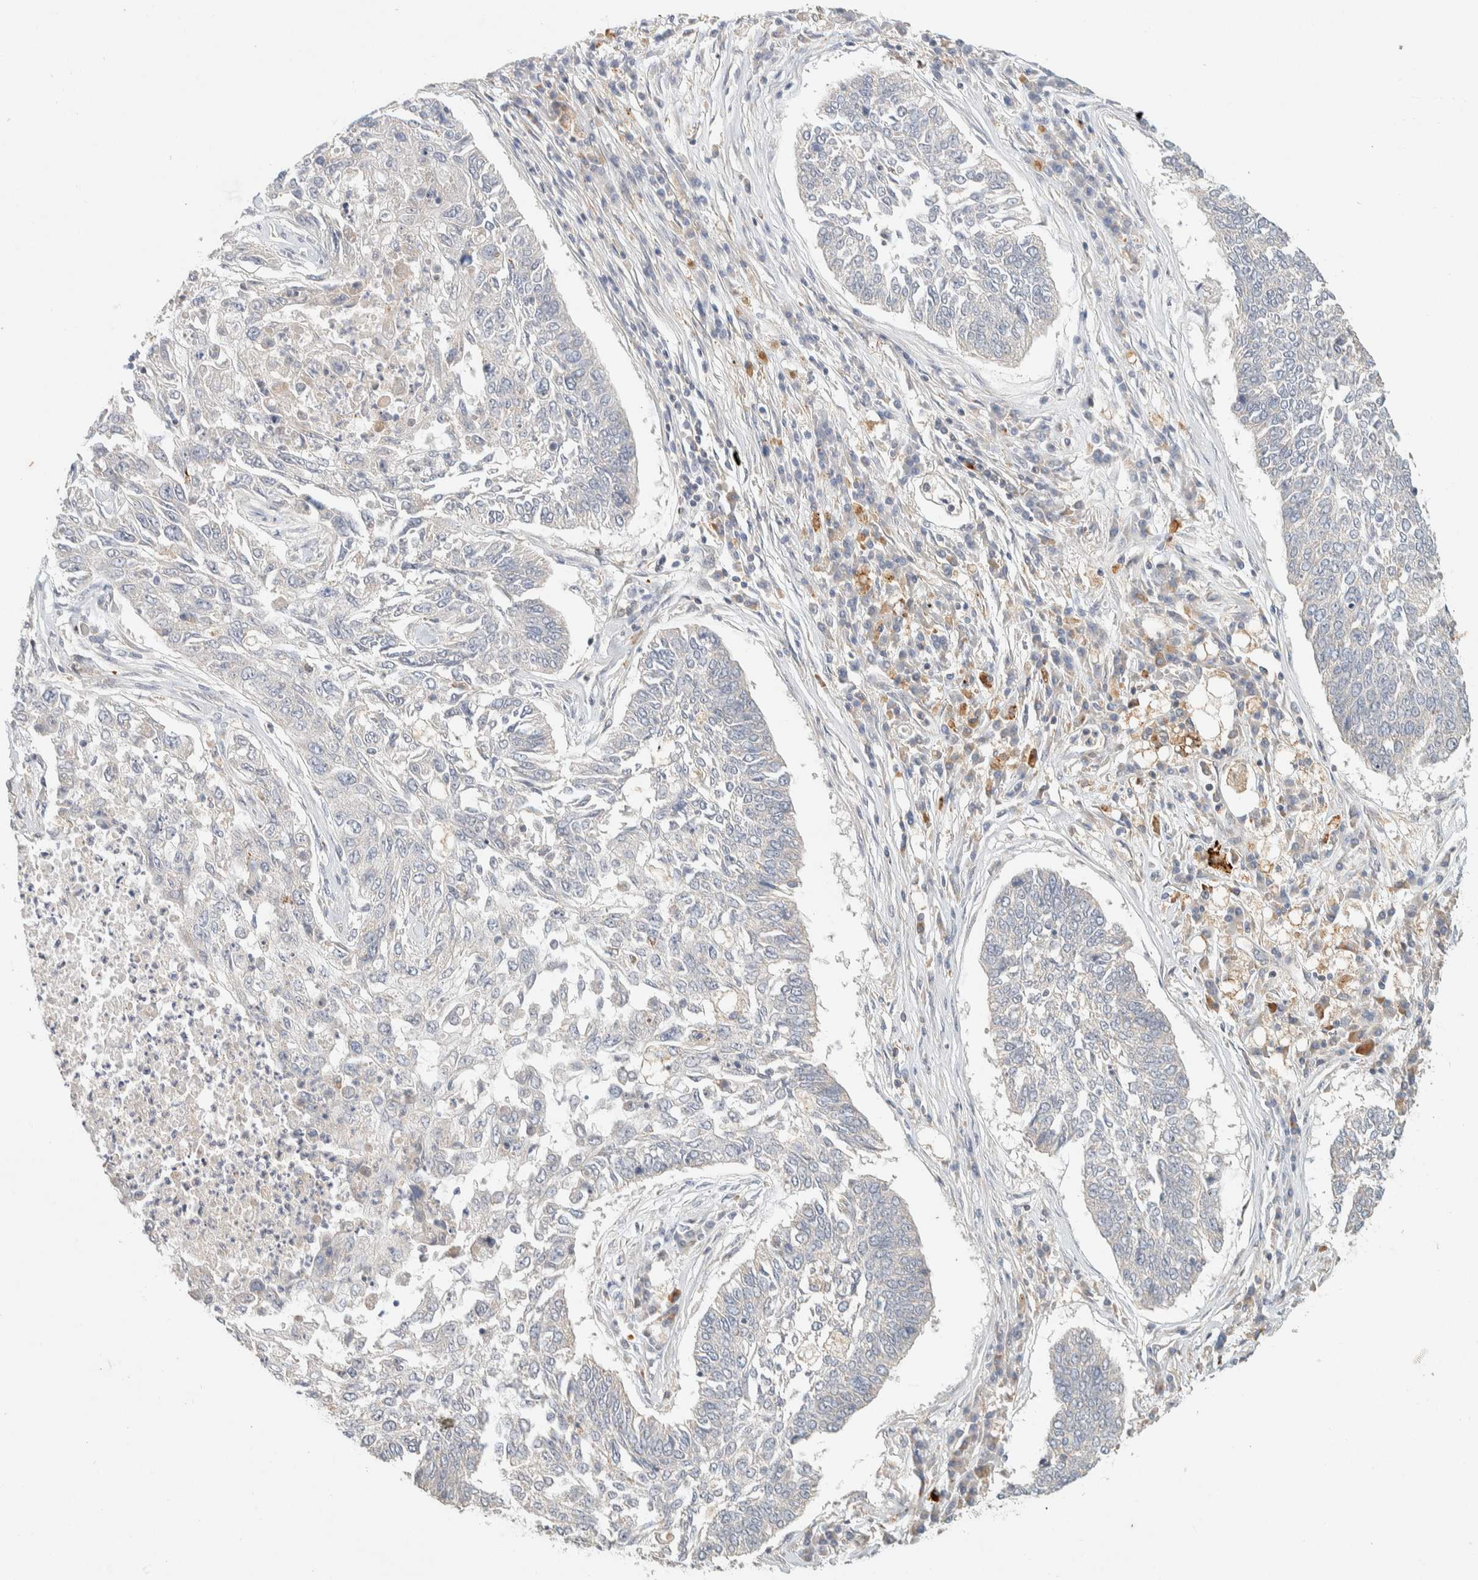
{"staining": {"intensity": "negative", "quantity": "none", "location": "none"}, "tissue": "lung cancer", "cell_type": "Tumor cells", "image_type": "cancer", "snomed": [{"axis": "morphology", "description": "Normal tissue, NOS"}, {"axis": "morphology", "description": "Squamous cell carcinoma, NOS"}, {"axis": "topography", "description": "Cartilage tissue"}, {"axis": "topography", "description": "Bronchus"}, {"axis": "topography", "description": "Lung"}], "caption": "Immunohistochemistry histopathology image of lung cancer stained for a protein (brown), which demonstrates no positivity in tumor cells.", "gene": "KIF9", "patient": {"sex": "female", "age": 49}}